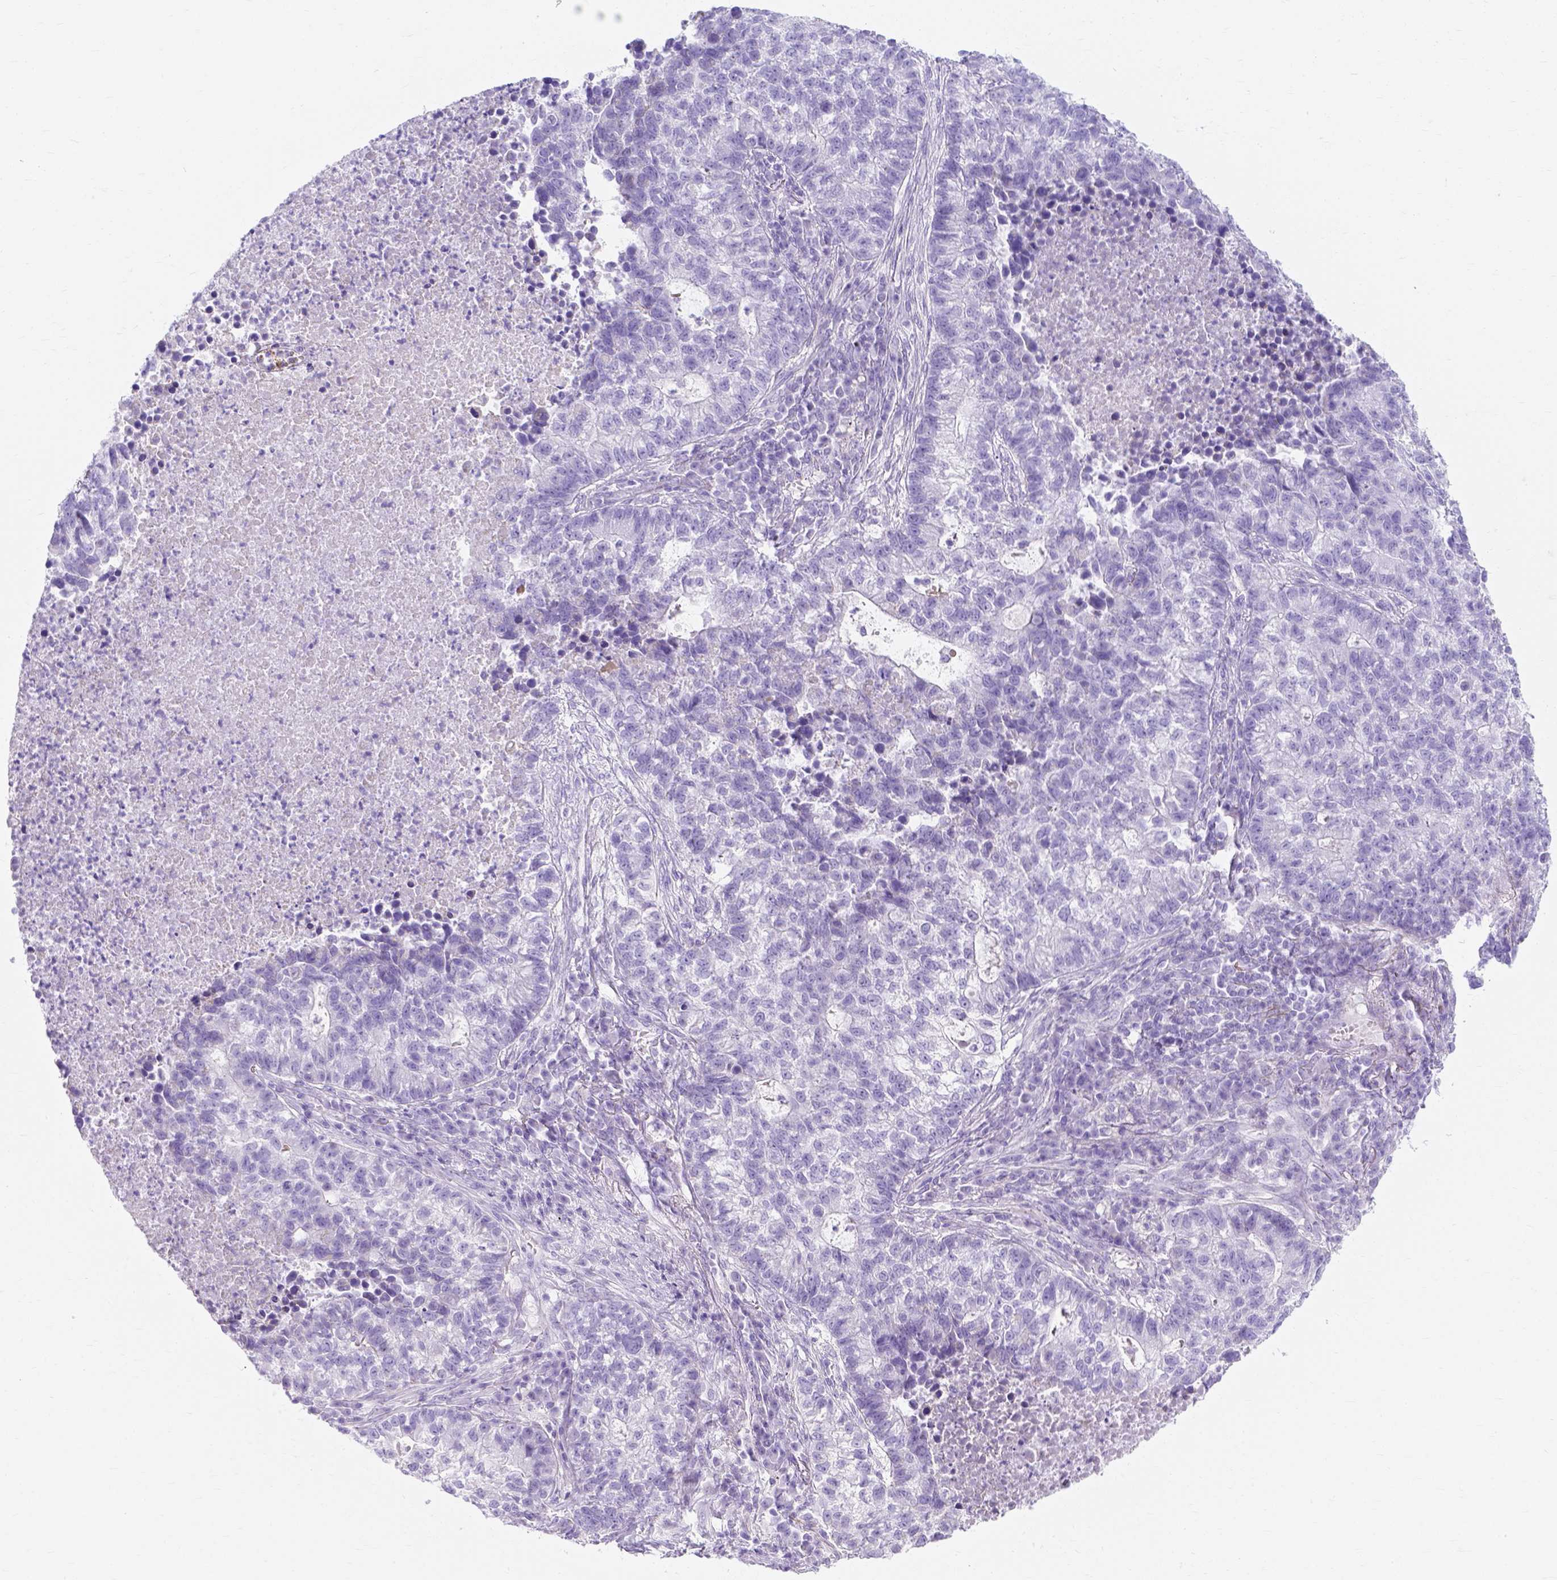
{"staining": {"intensity": "negative", "quantity": "none", "location": "none"}, "tissue": "lung cancer", "cell_type": "Tumor cells", "image_type": "cancer", "snomed": [{"axis": "morphology", "description": "Adenocarcinoma, NOS"}, {"axis": "topography", "description": "Lung"}], "caption": "Tumor cells are negative for brown protein staining in lung cancer (adenocarcinoma).", "gene": "MYH15", "patient": {"sex": "male", "age": 57}}